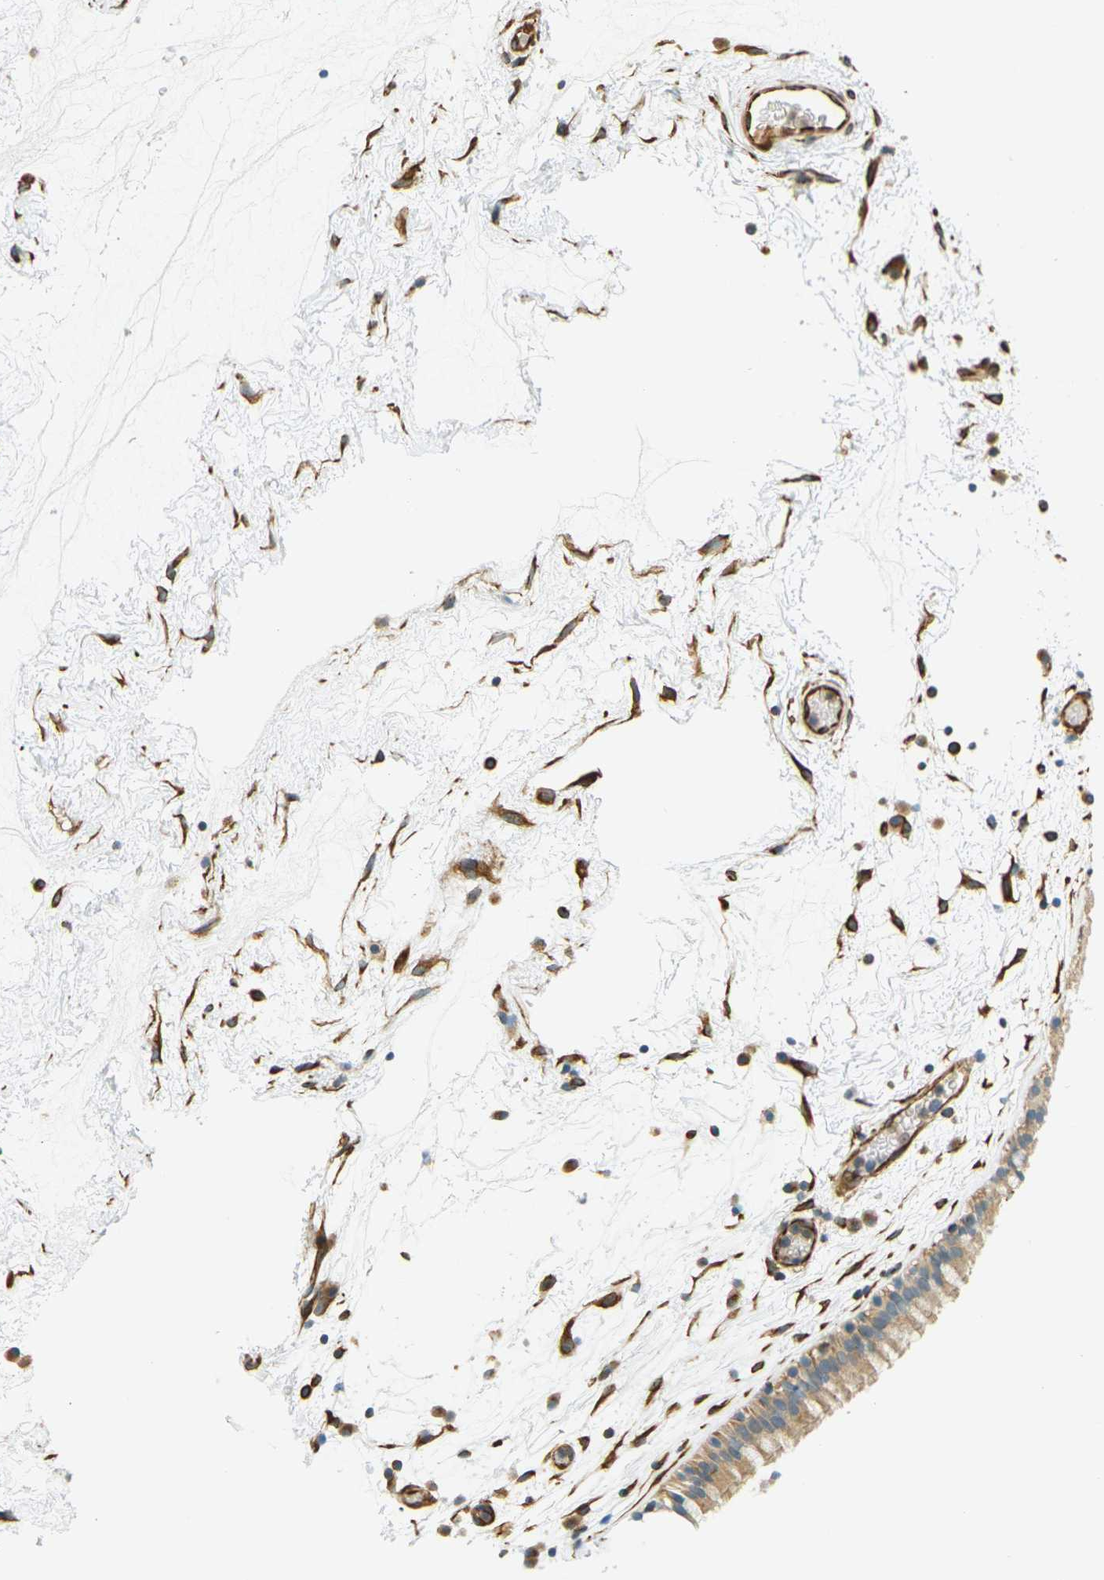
{"staining": {"intensity": "weak", "quantity": ">75%", "location": "cytoplasmic/membranous"}, "tissue": "nasopharynx", "cell_type": "Respiratory epithelial cells", "image_type": "normal", "snomed": [{"axis": "morphology", "description": "Normal tissue, NOS"}, {"axis": "morphology", "description": "Inflammation, NOS"}, {"axis": "topography", "description": "Nasopharynx"}], "caption": "Immunohistochemistry histopathology image of normal nasopharynx: human nasopharynx stained using immunohistochemistry displays low levels of weak protein expression localized specifically in the cytoplasmic/membranous of respiratory epithelial cells, appearing as a cytoplasmic/membranous brown color.", "gene": "CYTH3", "patient": {"sex": "male", "age": 48}}